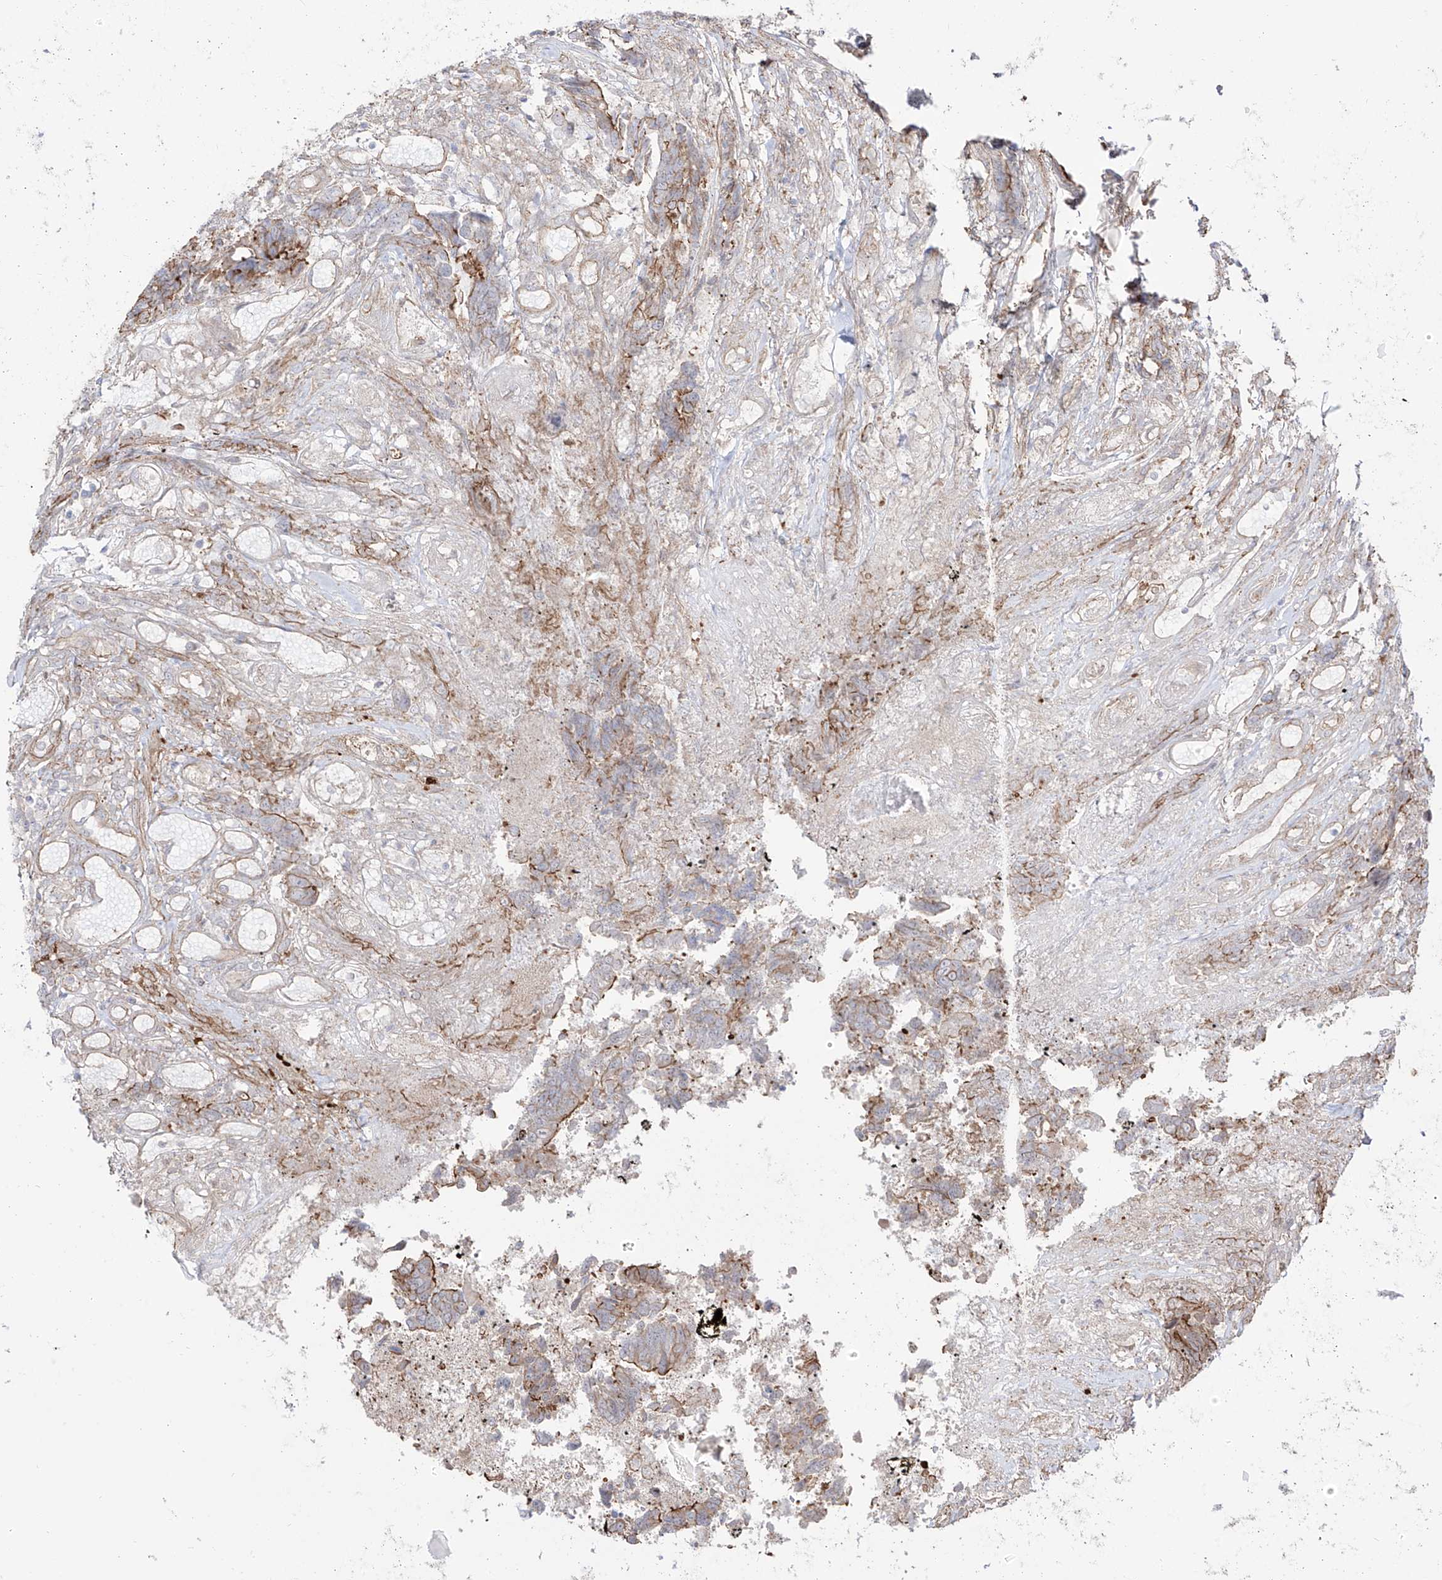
{"staining": {"intensity": "strong", "quantity": "<25%", "location": "cytoplasmic/membranous"}, "tissue": "colorectal cancer", "cell_type": "Tumor cells", "image_type": "cancer", "snomed": [{"axis": "morphology", "description": "Adenocarcinoma, NOS"}, {"axis": "topography", "description": "Rectum"}], "caption": "DAB immunohistochemical staining of human adenocarcinoma (colorectal) exhibits strong cytoplasmic/membranous protein positivity in approximately <25% of tumor cells.", "gene": "ZNF180", "patient": {"sex": "male", "age": 84}}